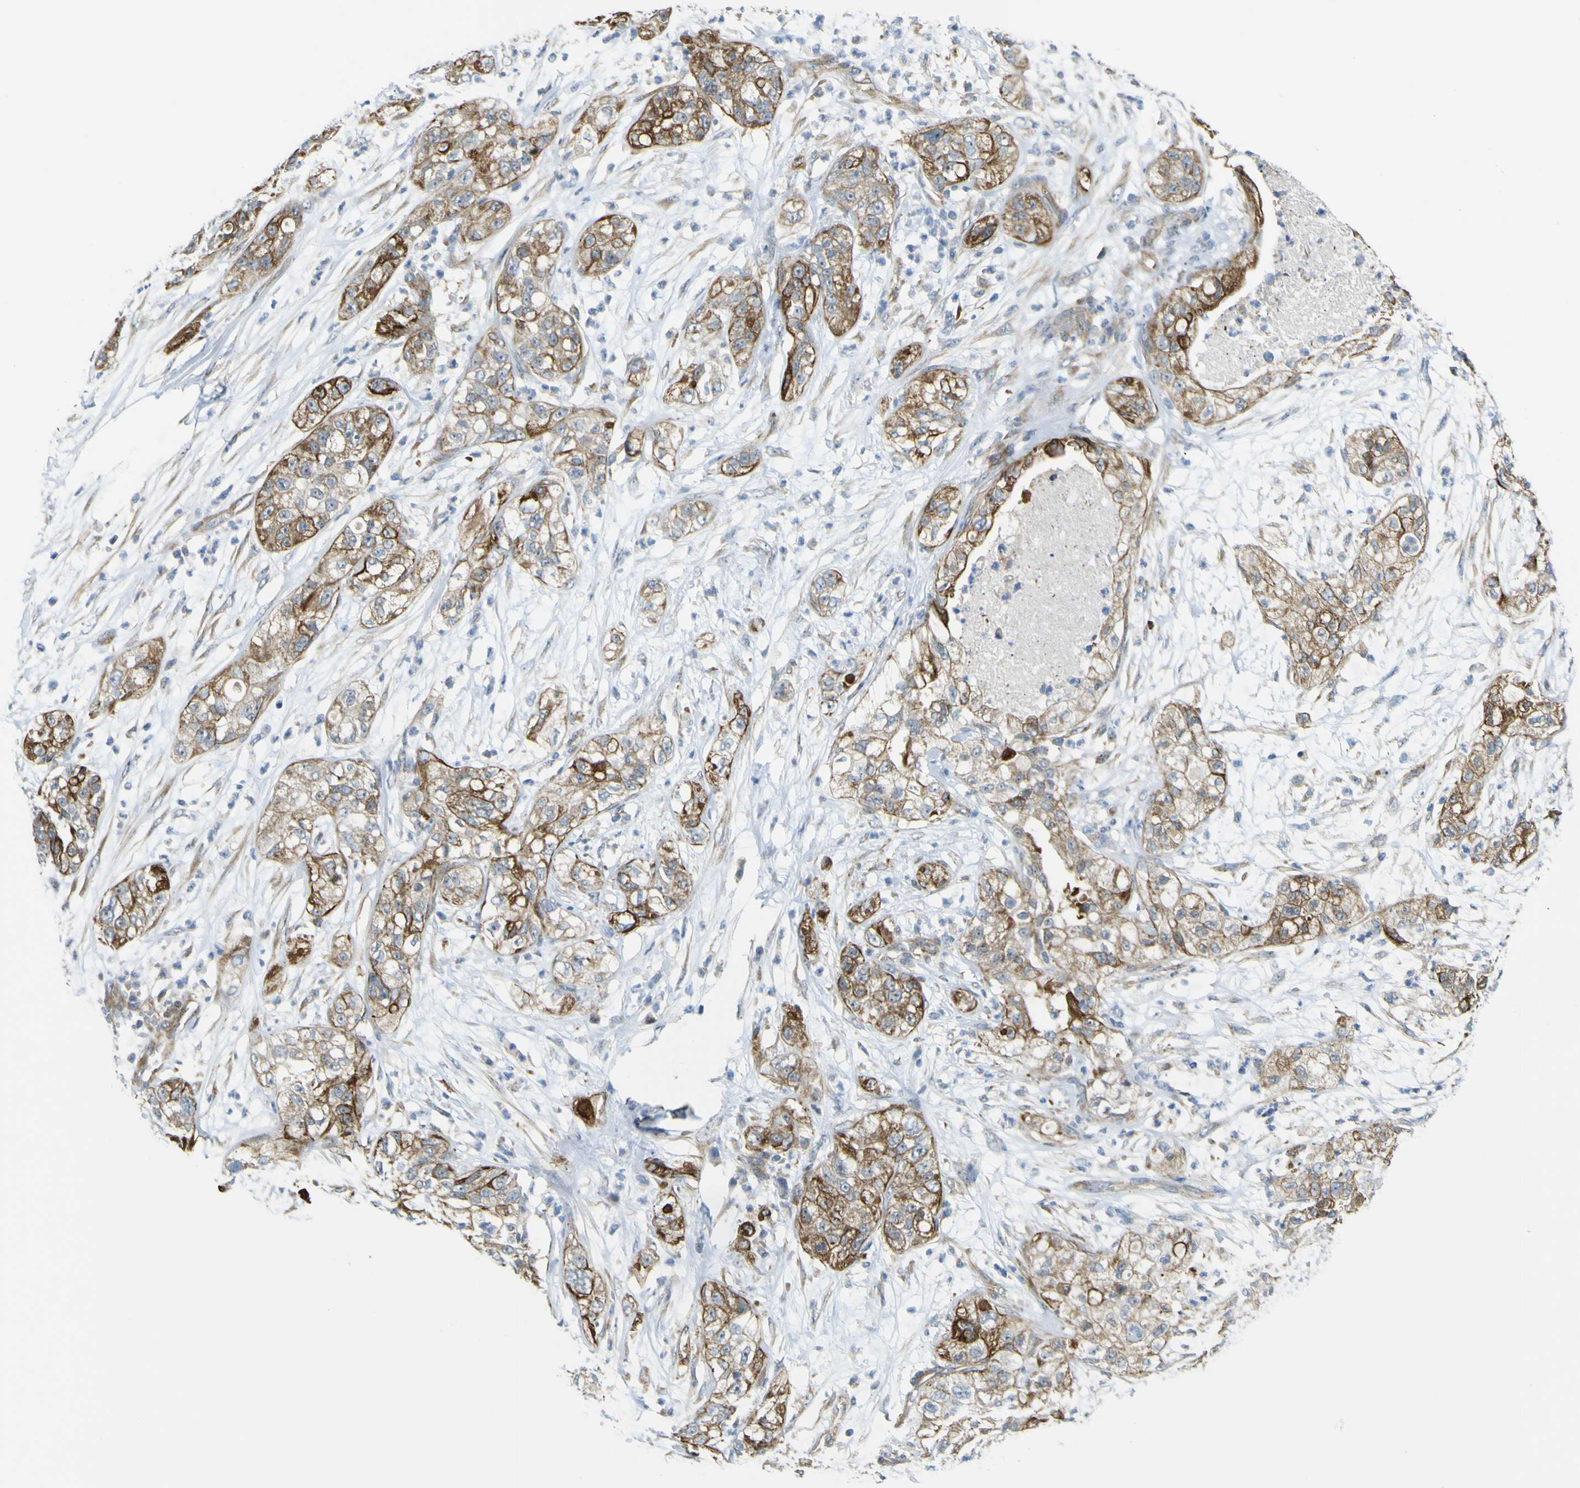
{"staining": {"intensity": "strong", "quantity": ">75%", "location": "cytoplasmic/membranous"}, "tissue": "pancreatic cancer", "cell_type": "Tumor cells", "image_type": "cancer", "snomed": [{"axis": "morphology", "description": "Adenocarcinoma, NOS"}, {"axis": "topography", "description": "Pancreas"}], "caption": "Pancreatic cancer tissue demonstrates strong cytoplasmic/membranous staining in approximately >75% of tumor cells, visualized by immunohistochemistry.", "gene": "KDM7A", "patient": {"sex": "female", "age": 78}}